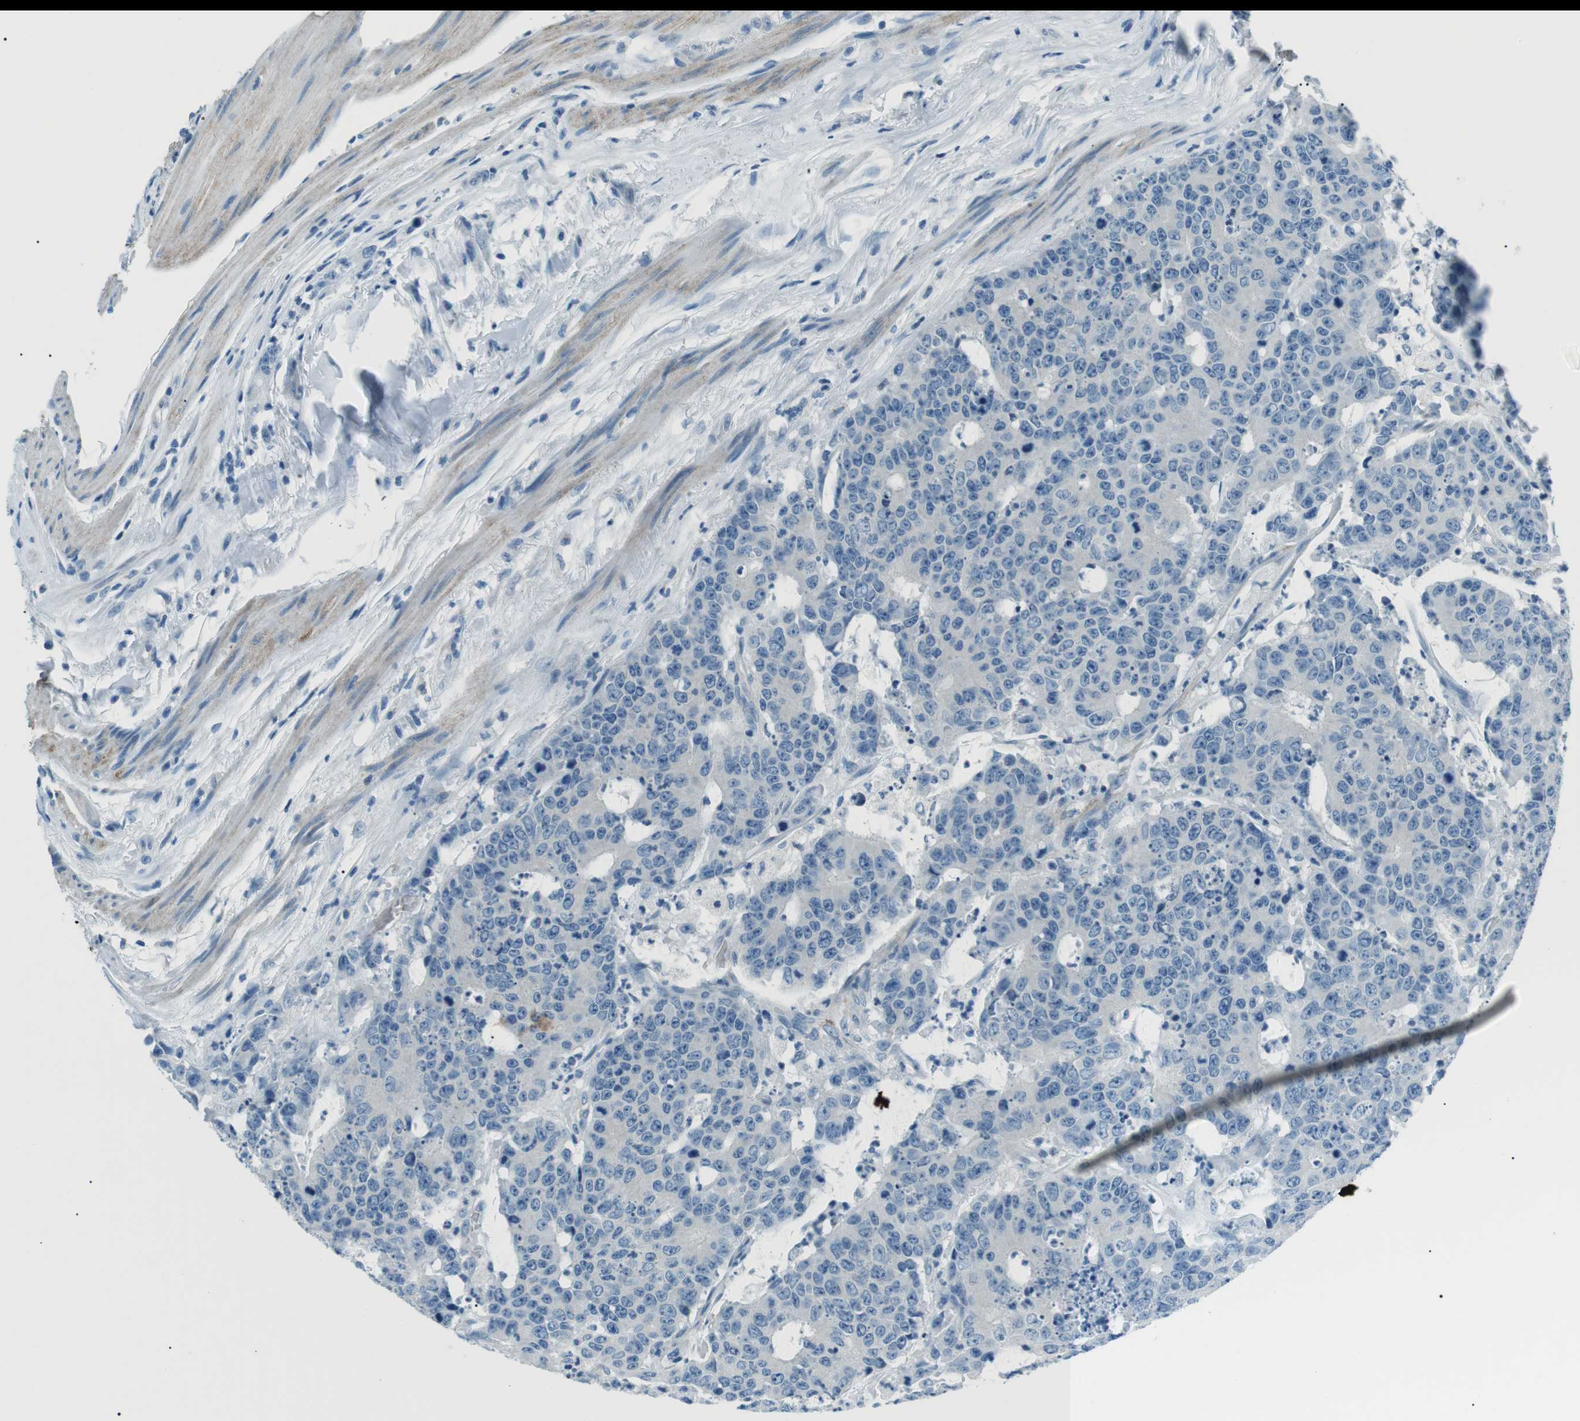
{"staining": {"intensity": "negative", "quantity": "none", "location": "none"}, "tissue": "colorectal cancer", "cell_type": "Tumor cells", "image_type": "cancer", "snomed": [{"axis": "morphology", "description": "Adenocarcinoma, NOS"}, {"axis": "topography", "description": "Colon"}], "caption": "IHC micrograph of adenocarcinoma (colorectal) stained for a protein (brown), which demonstrates no expression in tumor cells. (DAB immunohistochemistry, high magnification).", "gene": "ST6GAL1", "patient": {"sex": "female", "age": 86}}